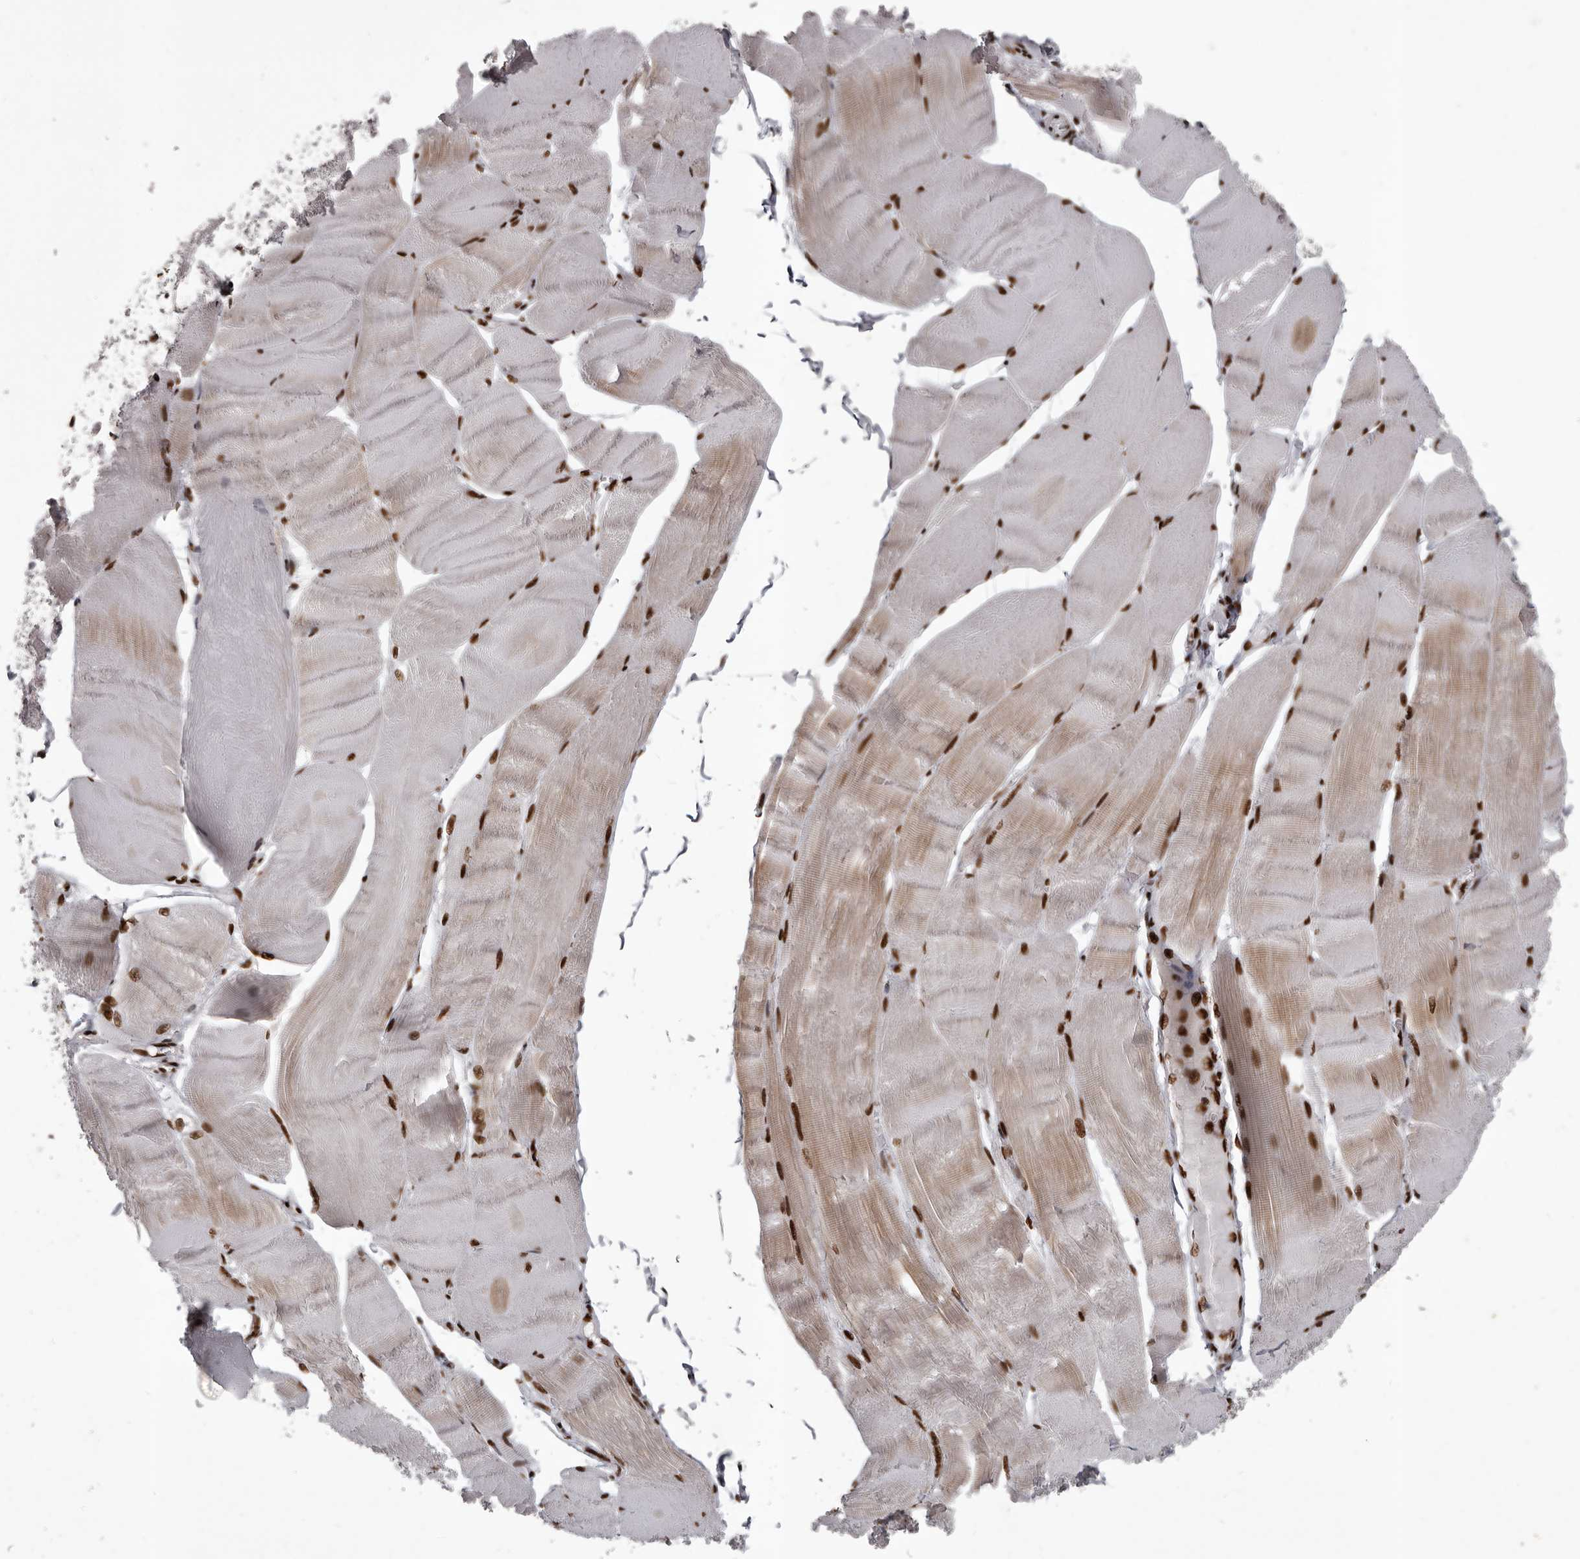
{"staining": {"intensity": "strong", "quantity": ">75%", "location": "cytoplasmic/membranous,nuclear"}, "tissue": "skeletal muscle", "cell_type": "Myocytes", "image_type": "normal", "snomed": [{"axis": "morphology", "description": "Normal tissue, NOS"}, {"axis": "morphology", "description": "Basal cell carcinoma"}, {"axis": "topography", "description": "Skeletal muscle"}], "caption": "Protein analysis of normal skeletal muscle reveals strong cytoplasmic/membranous,nuclear positivity in about >75% of myocytes.", "gene": "NUMA1", "patient": {"sex": "female", "age": 64}}